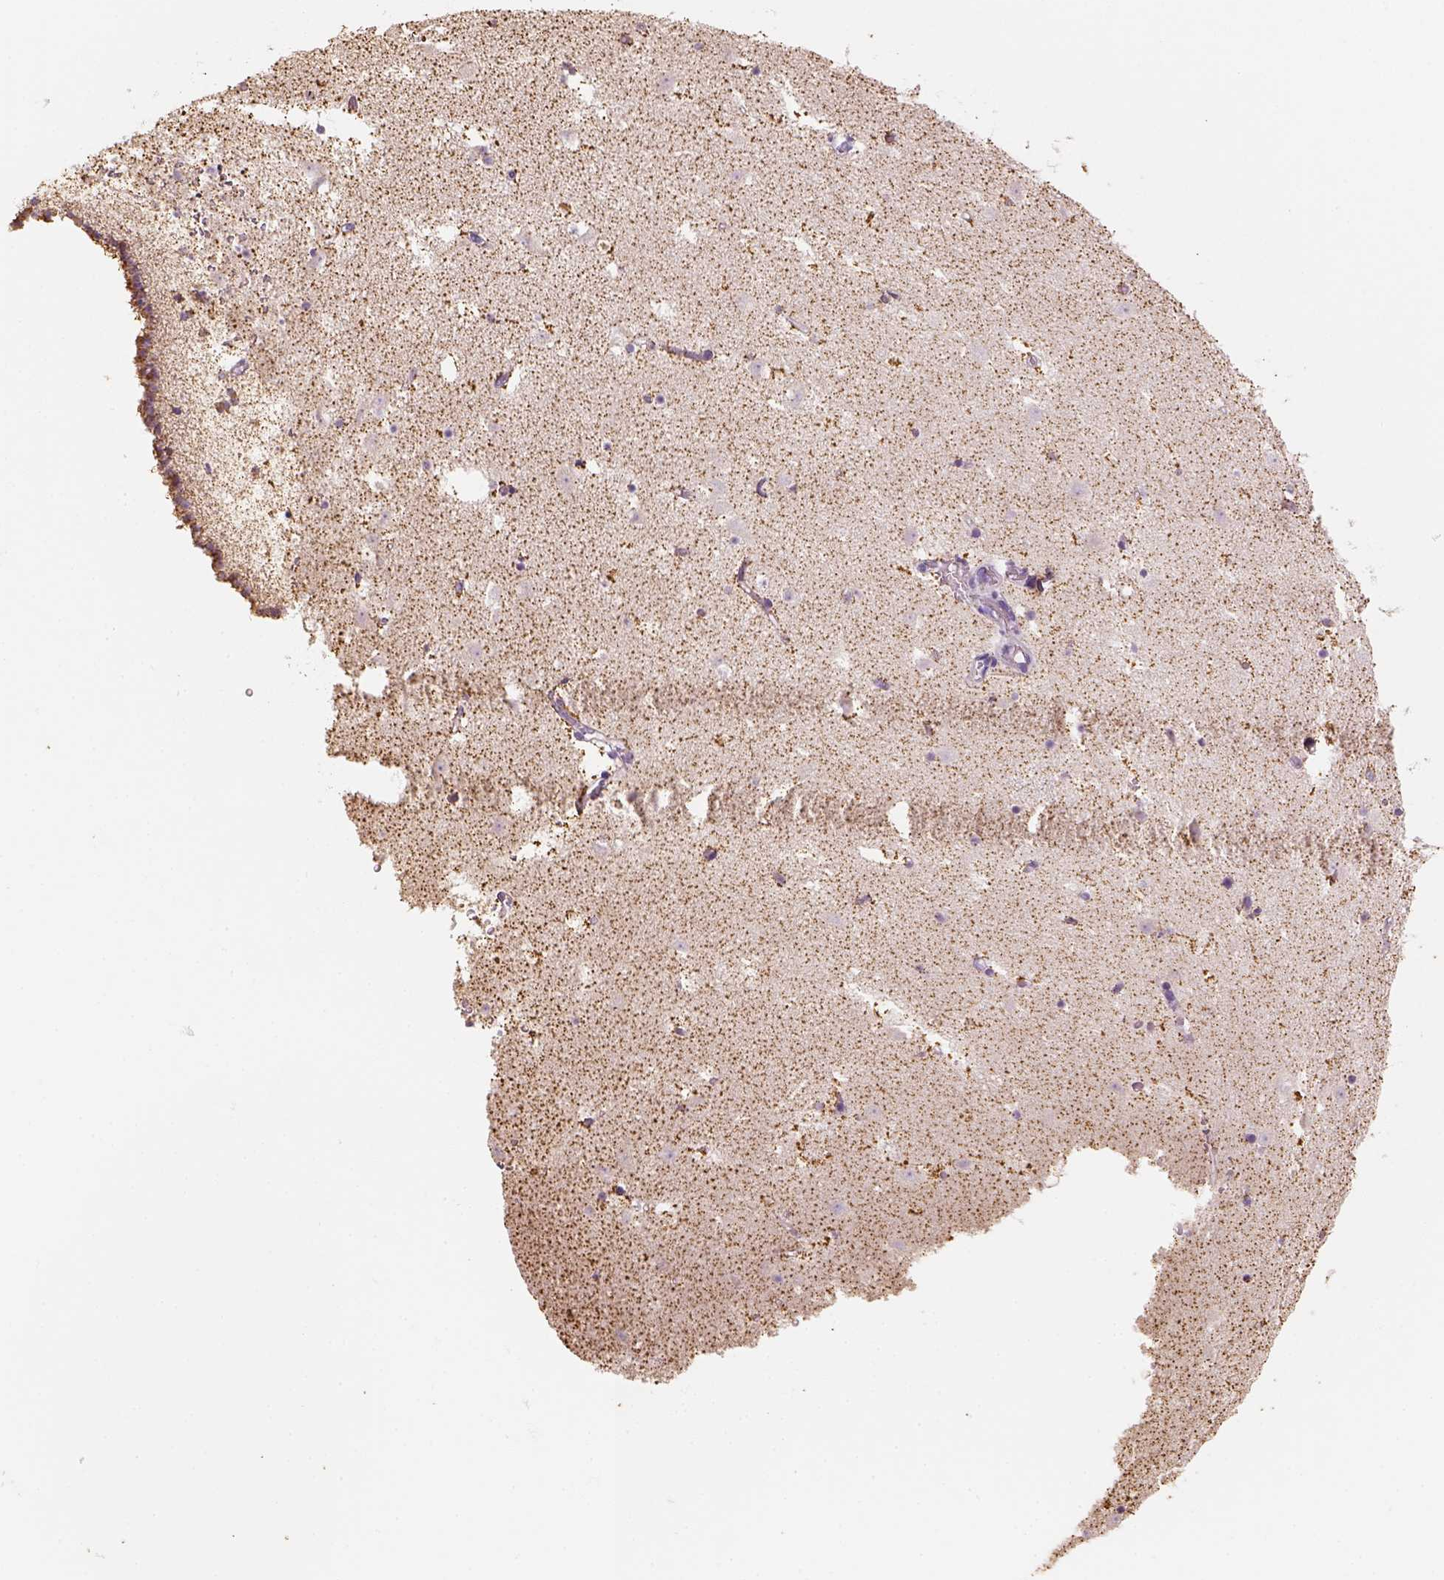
{"staining": {"intensity": "strong", "quantity": "<25%", "location": "cytoplasmic/membranous"}, "tissue": "caudate", "cell_type": "Glial cells", "image_type": "normal", "snomed": [{"axis": "morphology", "description": "Normal tissue, NOS"}, {"axis": "topography", "description": "Lateral ventricle wall"}], "caption": "The micrograph demonstrates a brown stain indicating the presence of a protein in the cytoplasmic/membranous of glial cells in caudate. (DAB (3,3'-diaminobenzidine) IHC, brown staining for protein, blue staining for nuclei).", "gene": "LCA5", "patient": {"sex": "female", "age": 42}}